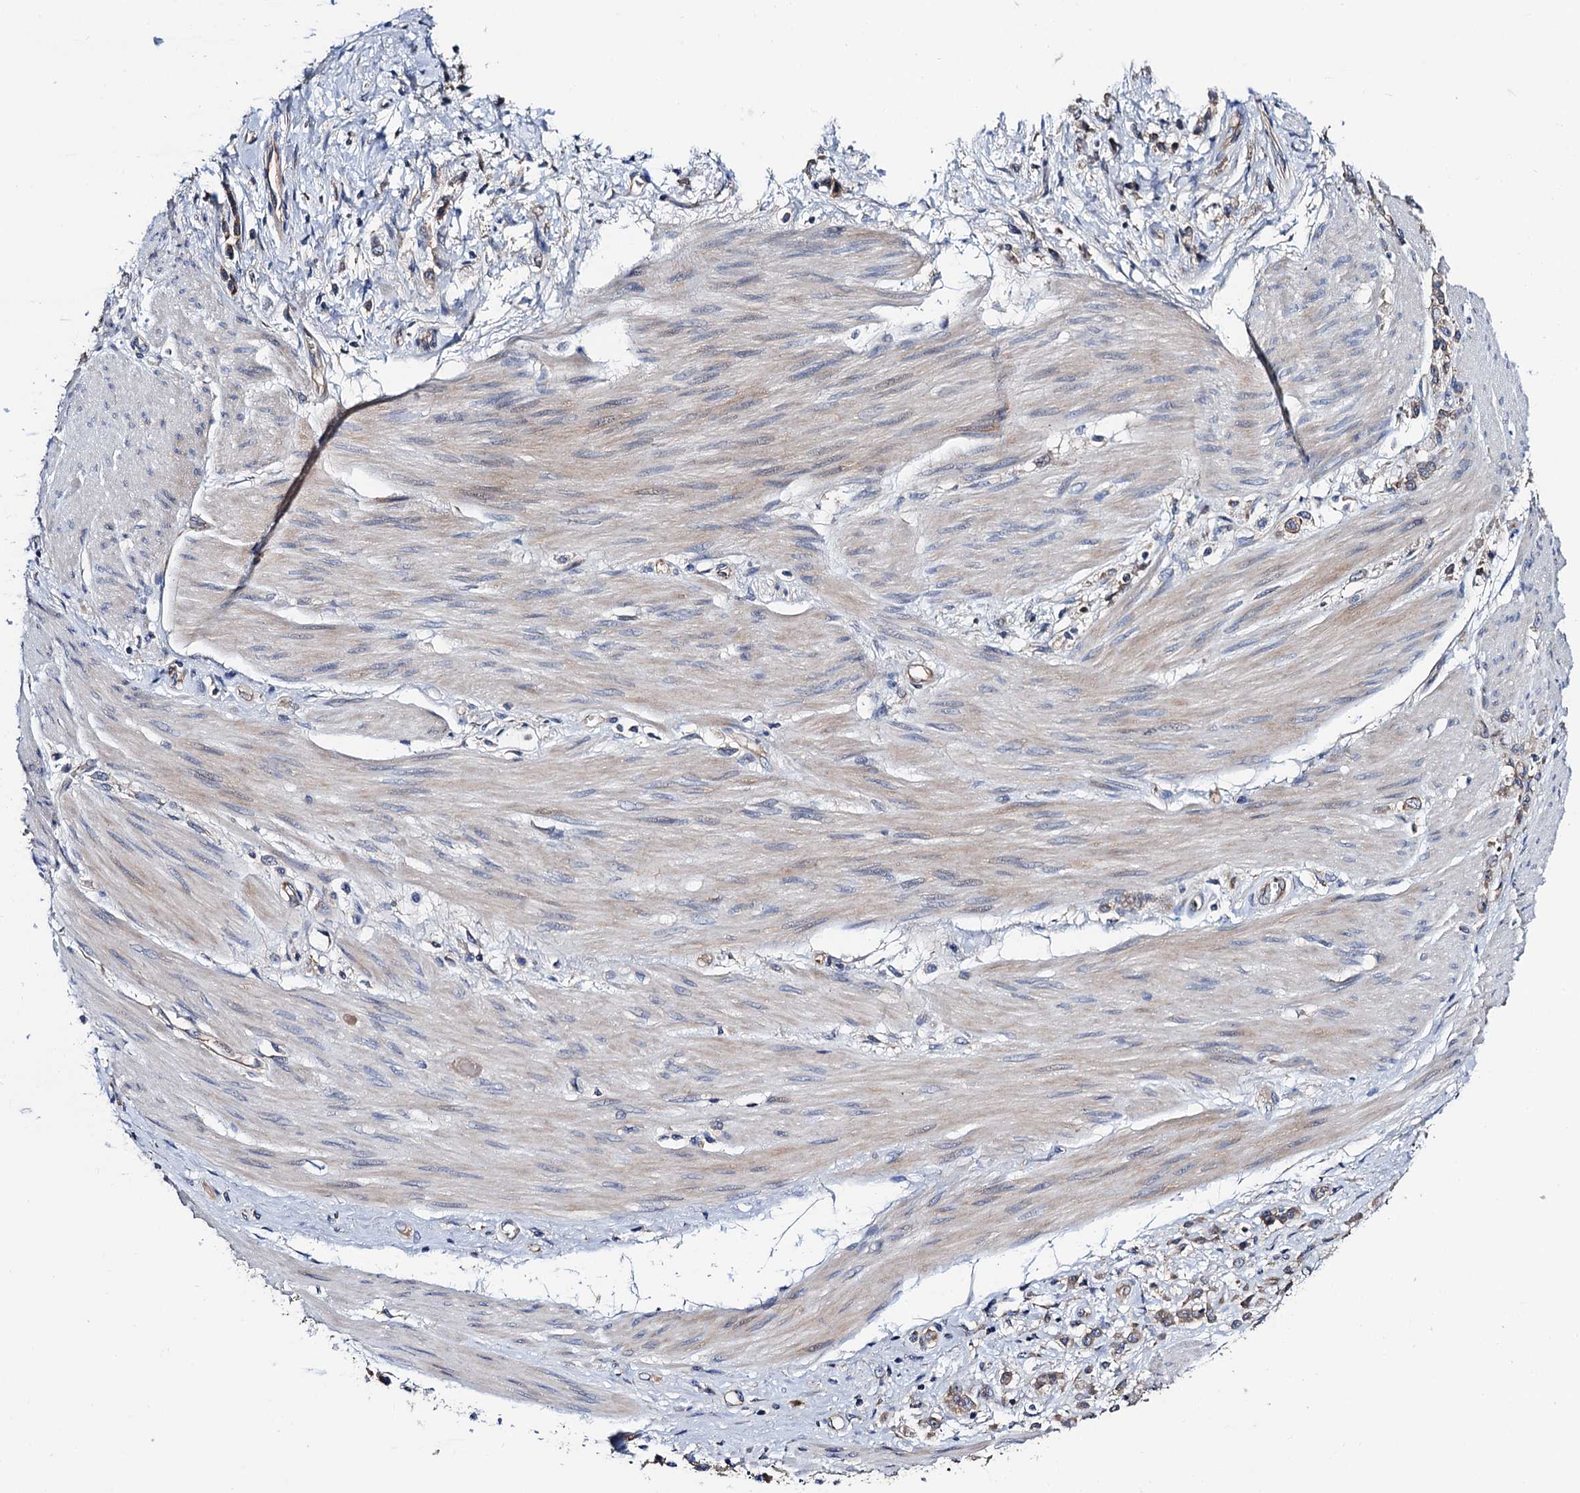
{"staining": {"intensity": "weak", "quantity": ">75%", "location": "cytoplasmic/membranous"}, "tissue": "stomach cancer", "cell_type": "Tumor cells", "image_type": "cancer", "snomed": [{"axis": "morphology", "description": "Adenocarcinoma, NOS"}, {"axis": "topography", "description": "Stomach"}], "caption": "Immunohistochemical staining of stomach adenocarcinoma exhibits low levels of weak cytoplasmic/membranous positivity in about >75% of tumor cells.", "gene": "TRMT112", "patient": {"sex": "female", "age": 60}}